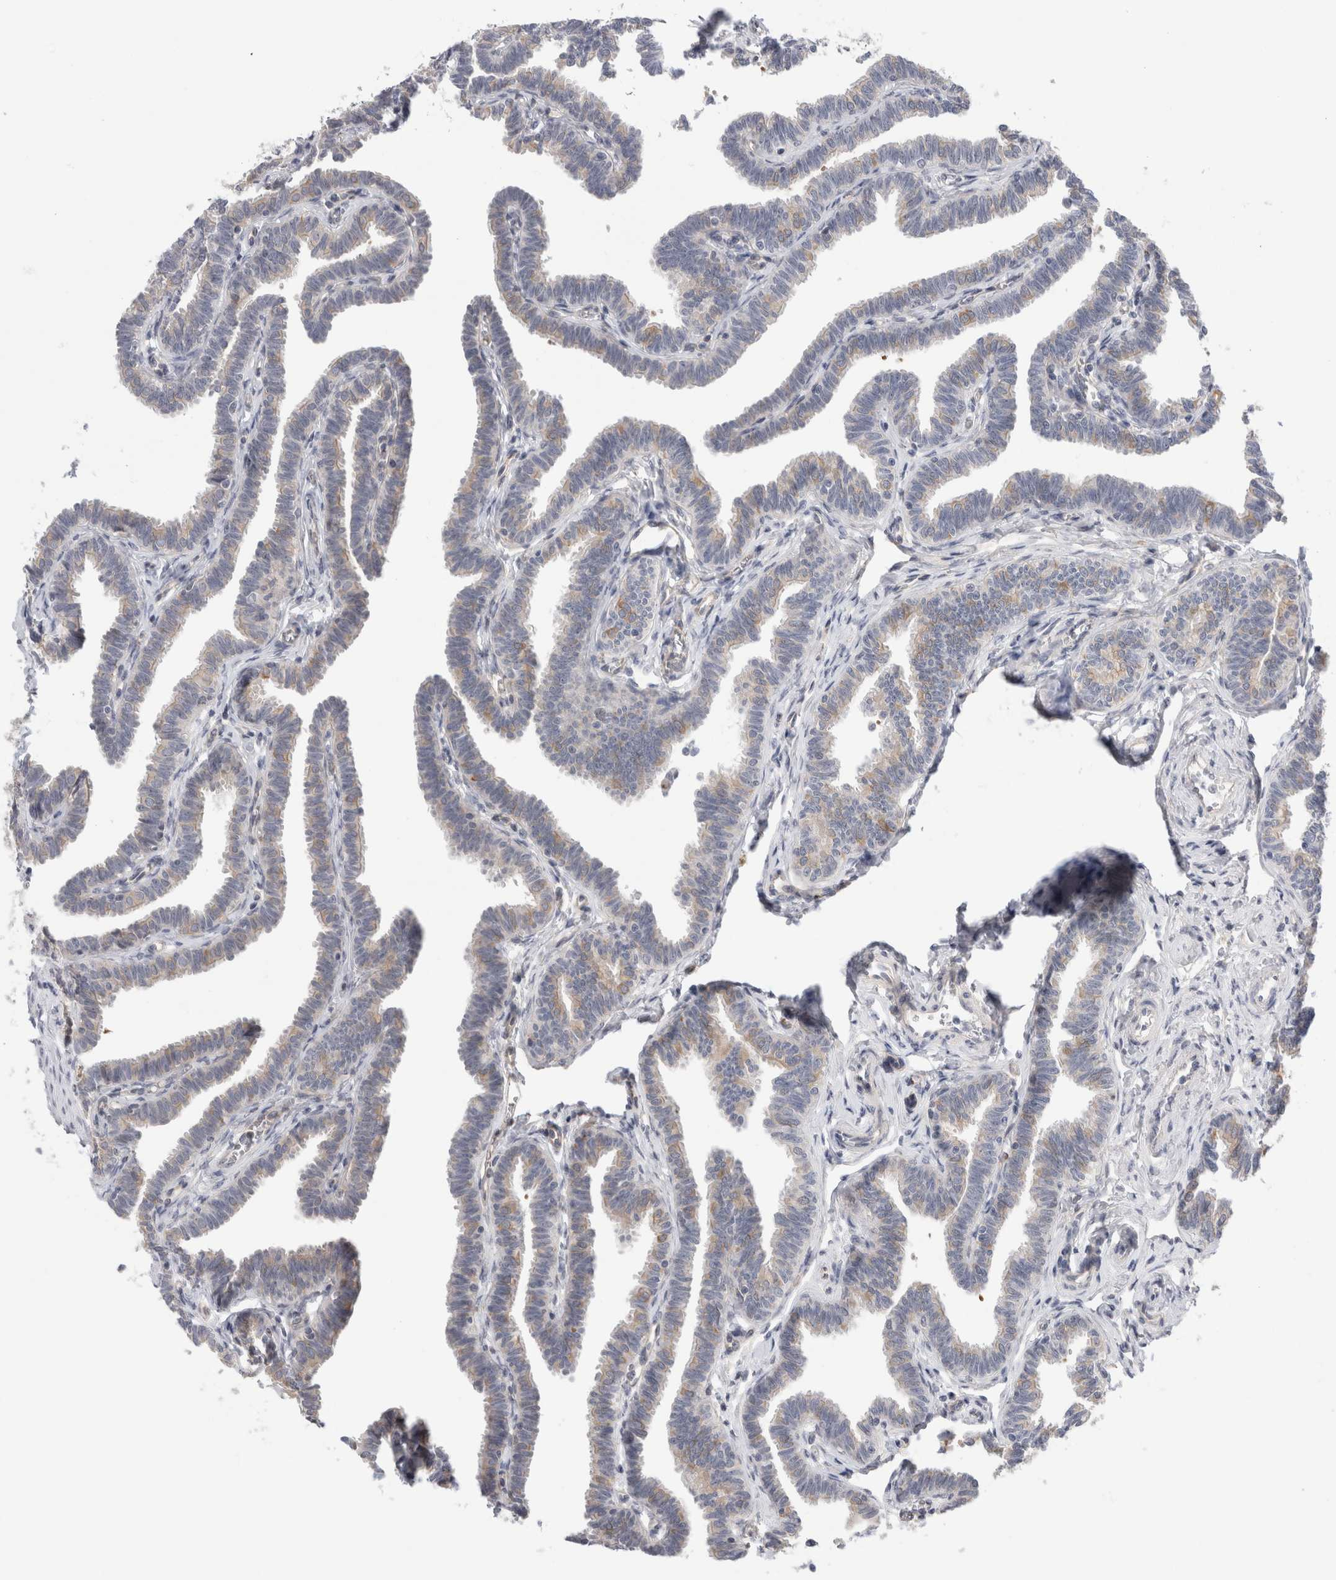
{"staining": {"intensity": "weak", "quantity": ">75%", "location": "cytoplasmic/membranous"}, "tissue": "fallopian tube", "cell_type": "Glandular cells", "image_type": "normal", "snomed": [{"axis": "morphology", "description": "Normal tissue, NOS"}, {"axis": "topography", "description": "Fallopian tube"}, {"axis": "topography", "description": "Ovary"}], "caption": "IHC image of normal fallopian tube: human fallopian tube stained using immunohistochemistry exhibits low levels of weak protein expression localized specifically in the cytoplasmic/membranous of glandular cells, appearing as a cytoplasmic/membranous brown color.", "gene": "SYTL5", "patient": {"sex": "female", "age": 23}}